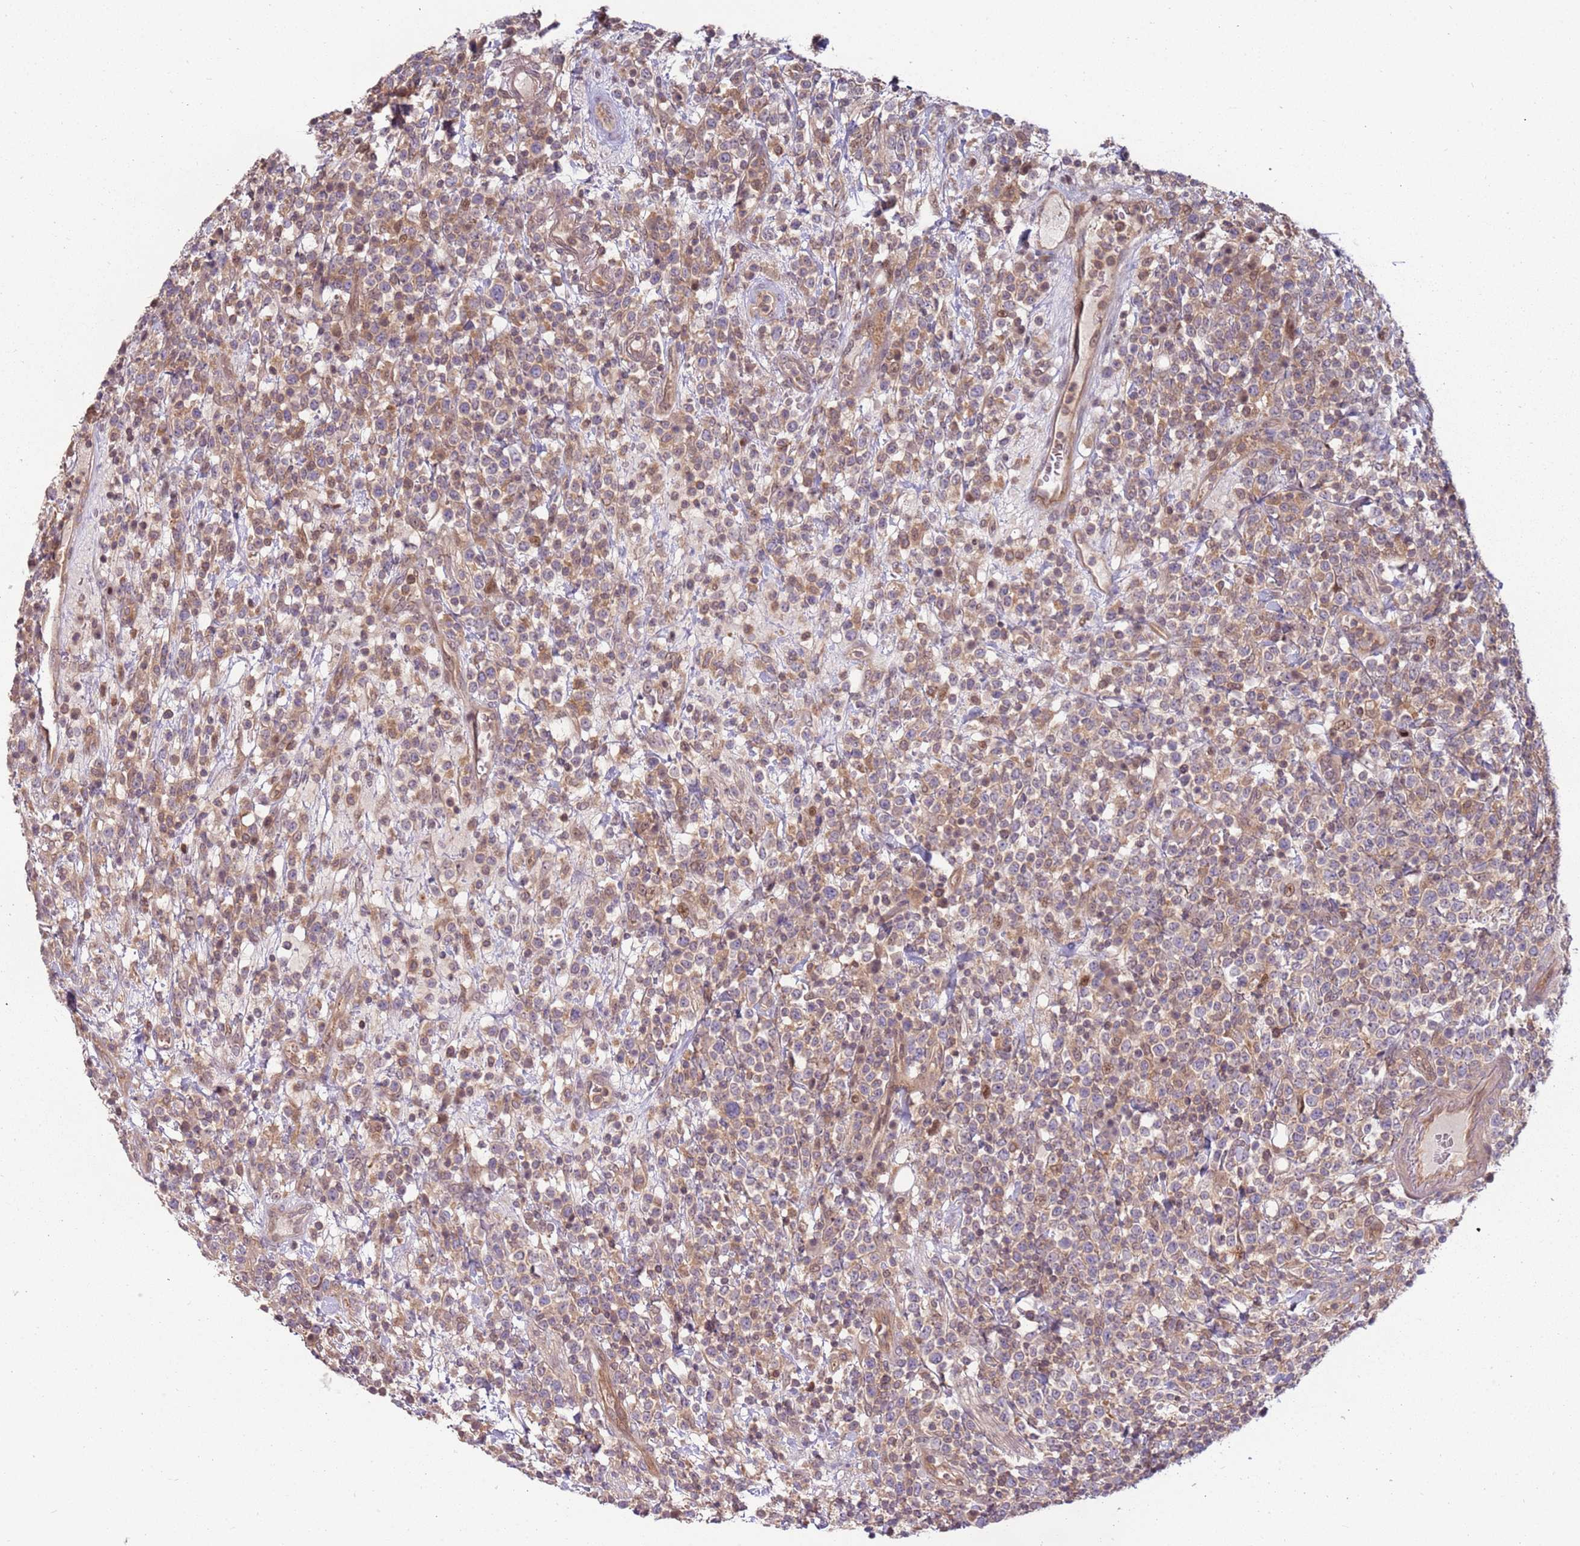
{"staining": {"intensity": "moderate", "quantity": "25%-75%", "location": "cytoplasmic/membranous"}, "tissue": "lymphoma", "cell_type": "Tumor cells", "image_type": "cancer", "snomed": [{"axis": "morphology", "description": "Malignant lymphoma, non-Hodgkin's type, High grade"}, {"axis": "topography", "description": "Colon"}], "caption": "Immunohistochemistry (DAB) staining of high-grade malignant lymphoma, non-Hodgkin's type displays moderate cytoplasmic/membranous protein expression in approximately 25%-75% of tumor cells.", "gene": "GSTO2", "patient": {"sex": "female", "age": 53}}